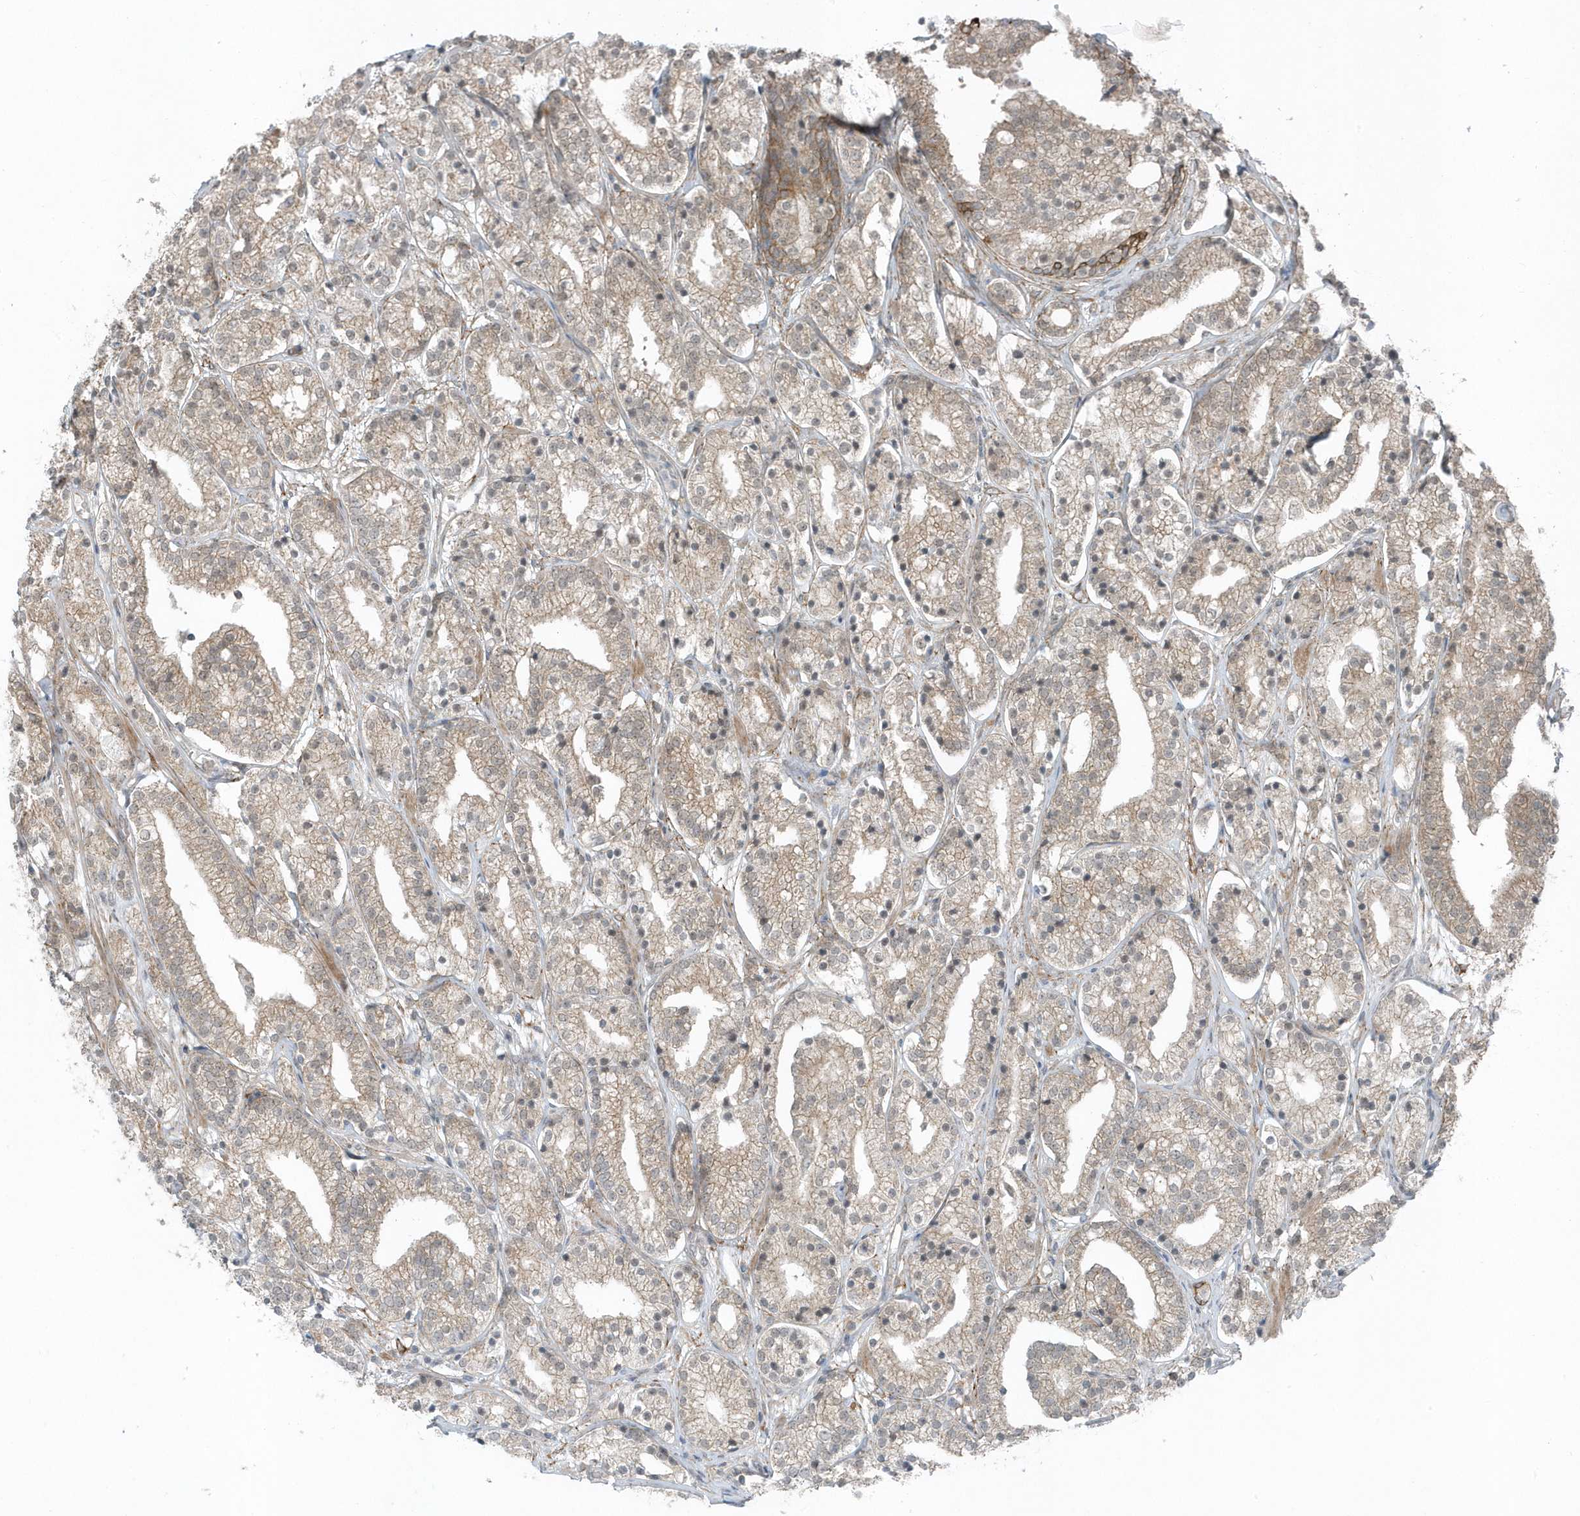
{"staining": {"intensity": "weak", "quantity": ">75%", "location": "cytoplasmic/membranous"}, "tissue": "prostate cancer", "cell_type": "Tumor cells", "image_type": "cancer", "snomed": [{"axis": "morphology", "description": "Adenocarcinoma, High grade"}, {"axis": "topography", "description": "Prostate"}], "caption": "Tumor cells display low levels of weak cytoplasmic/membranous positivity in about >75% of cells in human adenocarcinoma (high-grade) (prostate).", "gene": "PARD3B", "patient": {"sex": "male", "age": 69}}